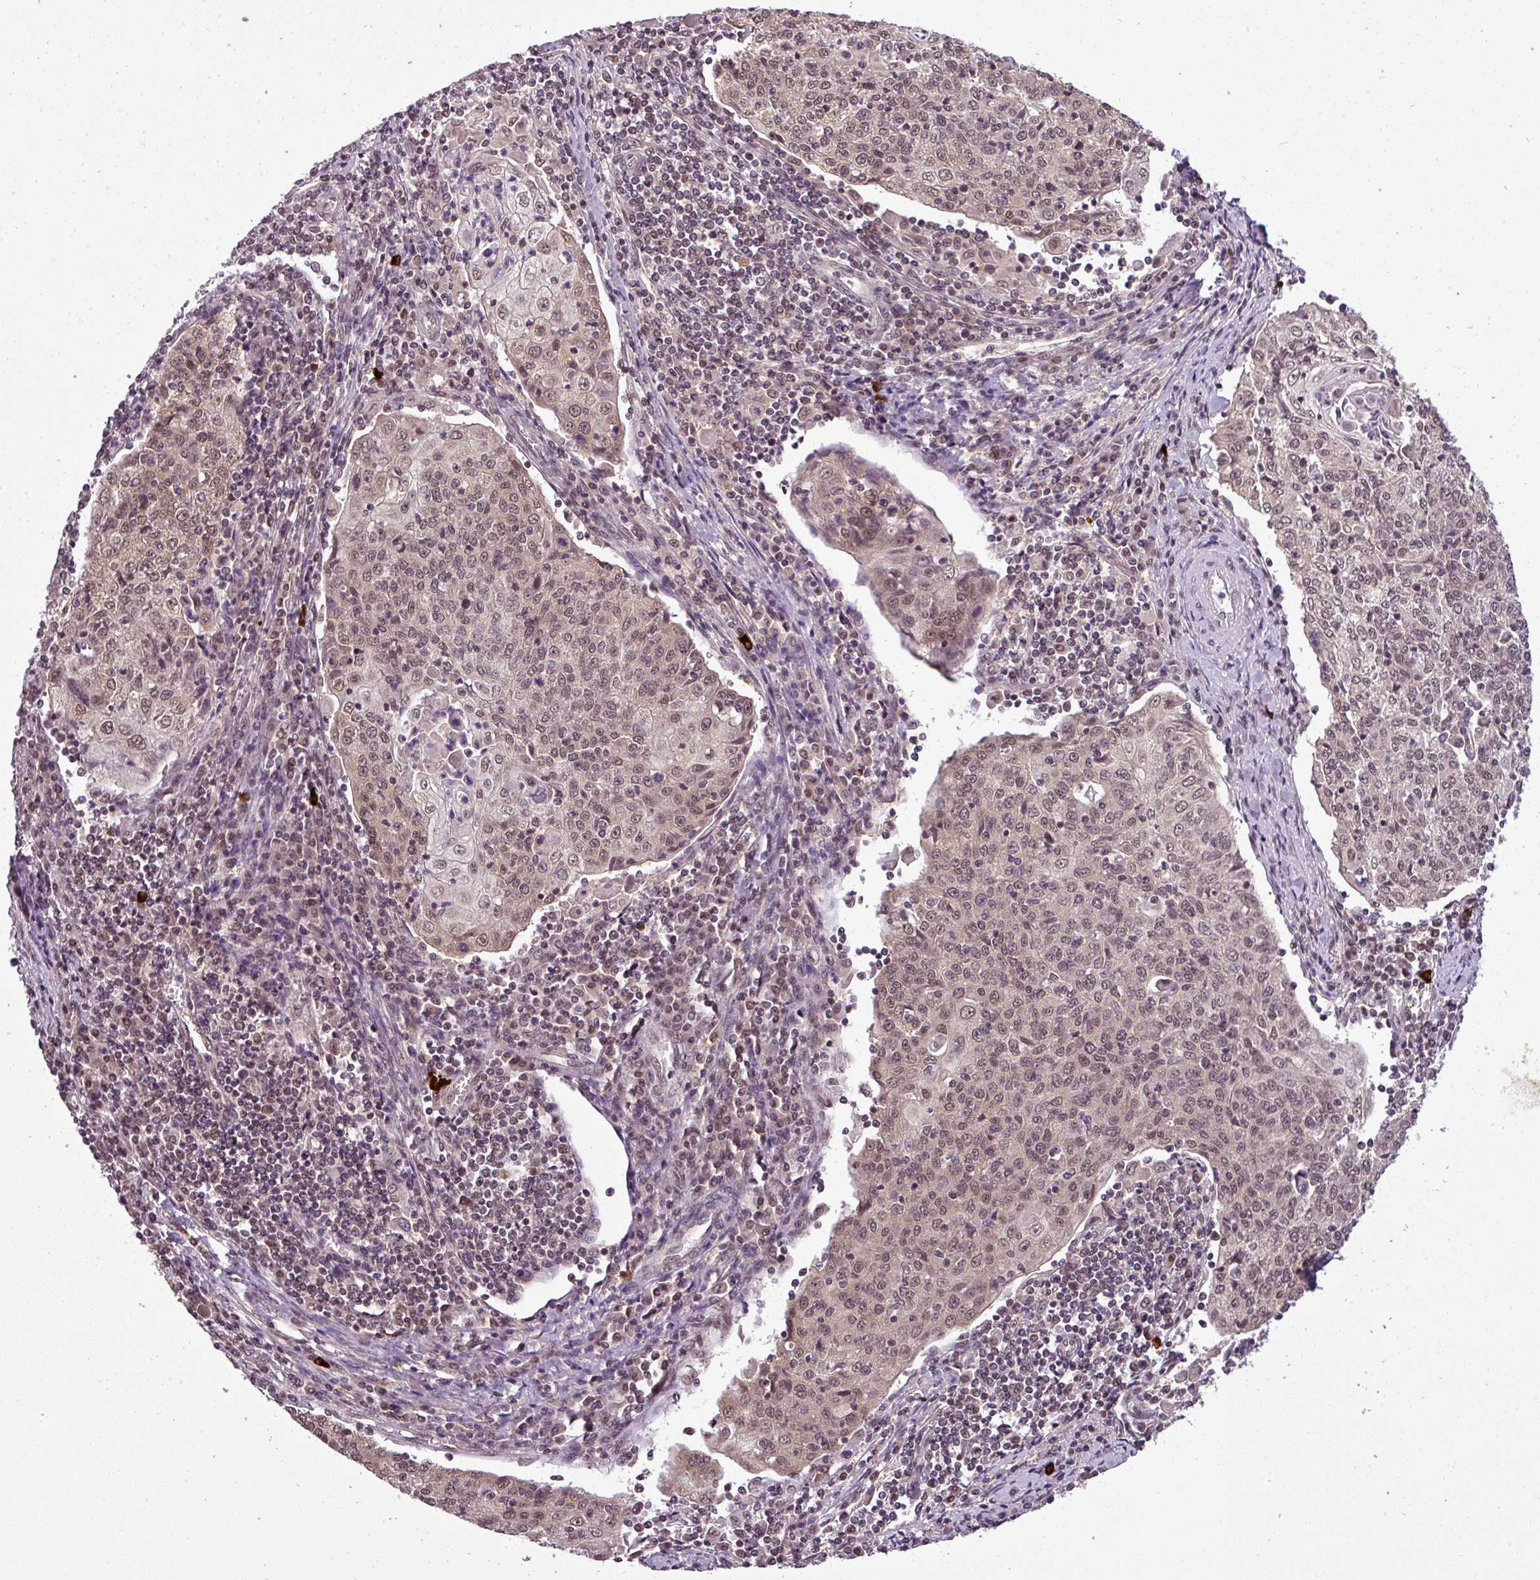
{"staining": {"intensity": "moderate", "quantity": ">75%", "location": "nuclear"}, "tissue": "cervical cancer", "cell_type": "Tumor cells", "image_type": "cancer", "snomed": [{"axis": "morphology", "description": "Squamous cell carcinoma, NOS"}, {"axis": "topography", "description": "Cervix"}], "caption": "Tumor cells reveal moderate nuclear staining in approximately >75% of cells in cervical cancer.", "gene": "MFHAS1", "patient": {"sex": "female", "age": 48}}